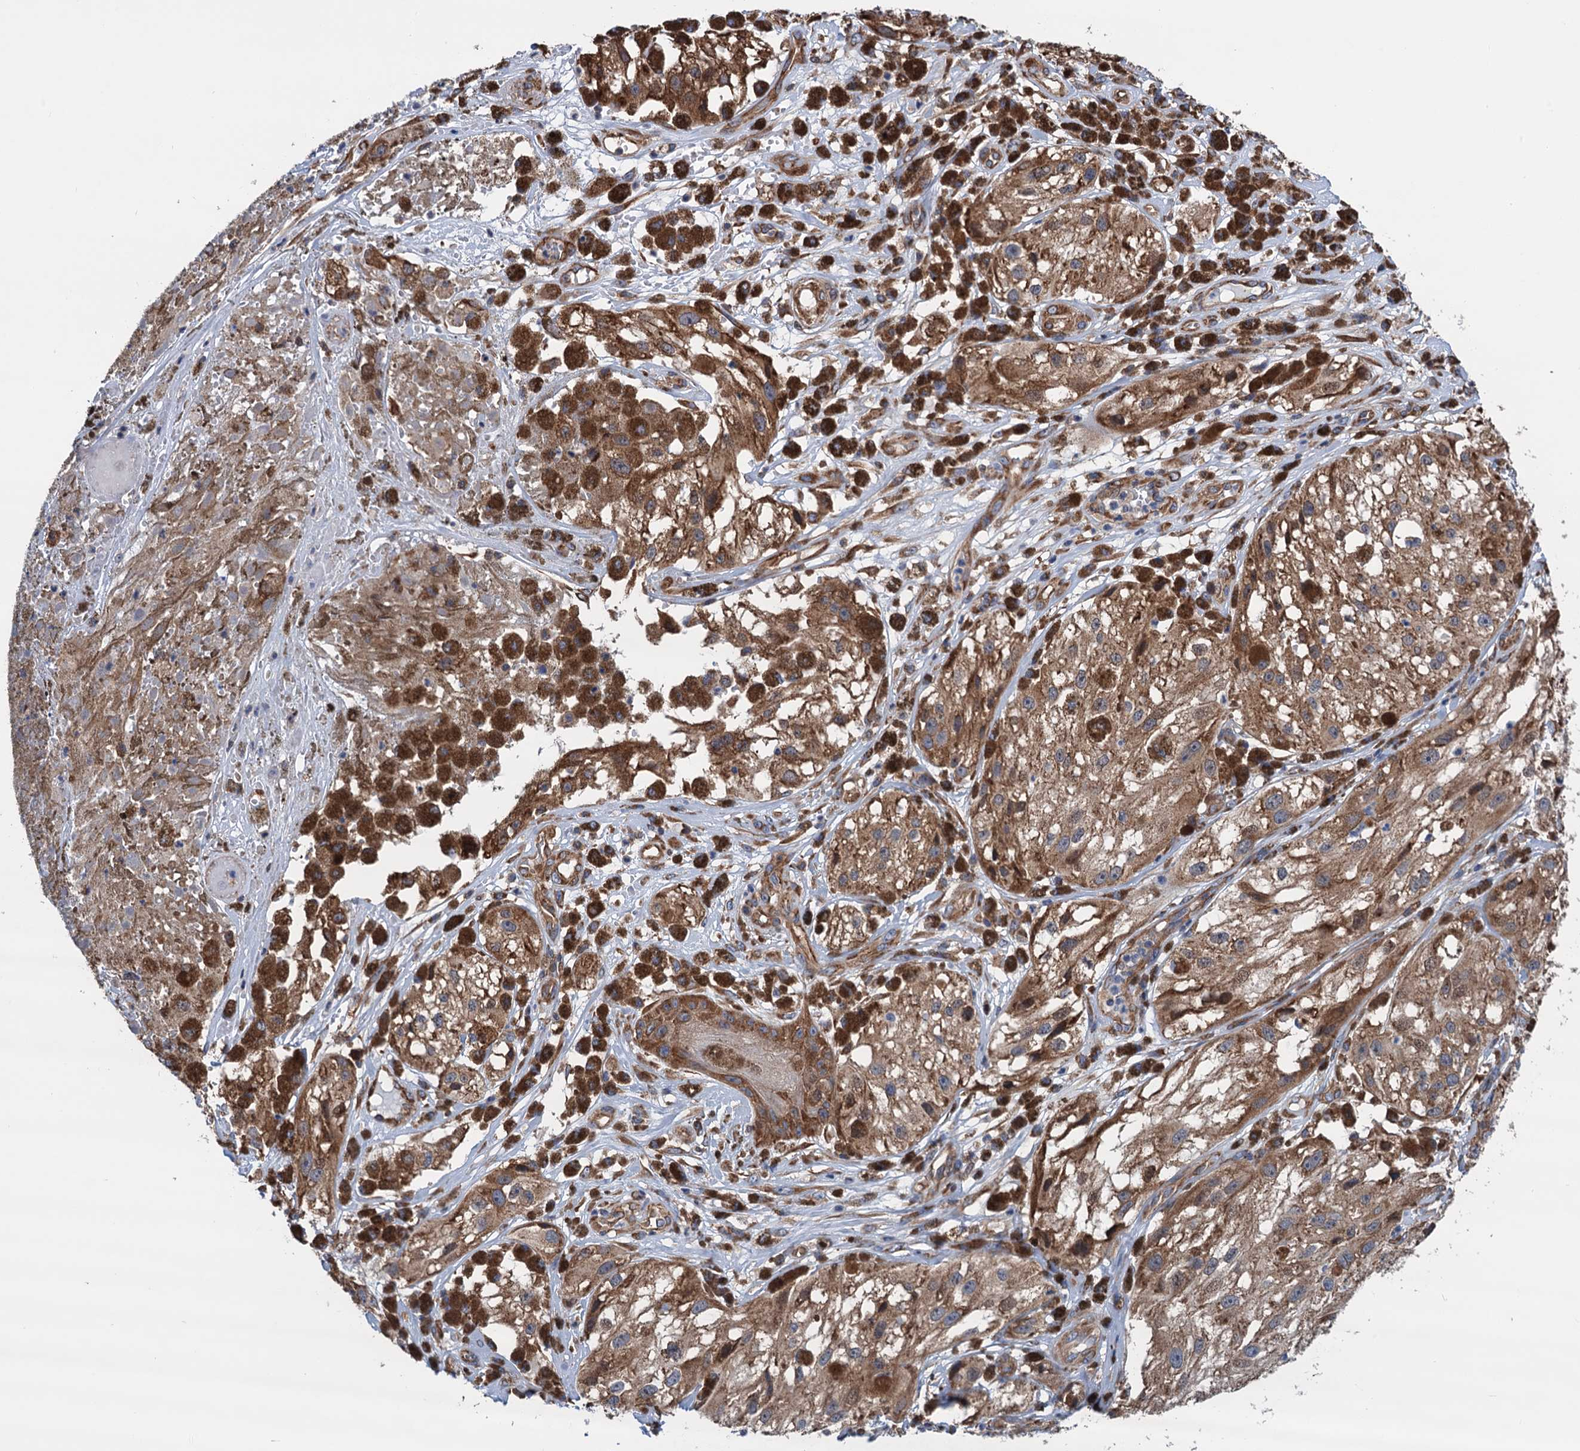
{"staining": {"intensity": "moderate", "quantity": ">75%", "location": "cytoplasmic/membranous"}, "tissue": "melanoma", "cell_type": "Tumor cells", "image_type": "cancer", "snomed": [{"axis": "morphology", "description": "Malignant melanoma, NOS"}, {"axis": "topography", "description": "Skin"}], "caption": "Protein staining reveals moderate cytoplasmic/membranous staining in about >75% of tumor cells in malignant melanoma.", "gene": "SLC12A7", "patient": {"sex": "male", "age": 88}}